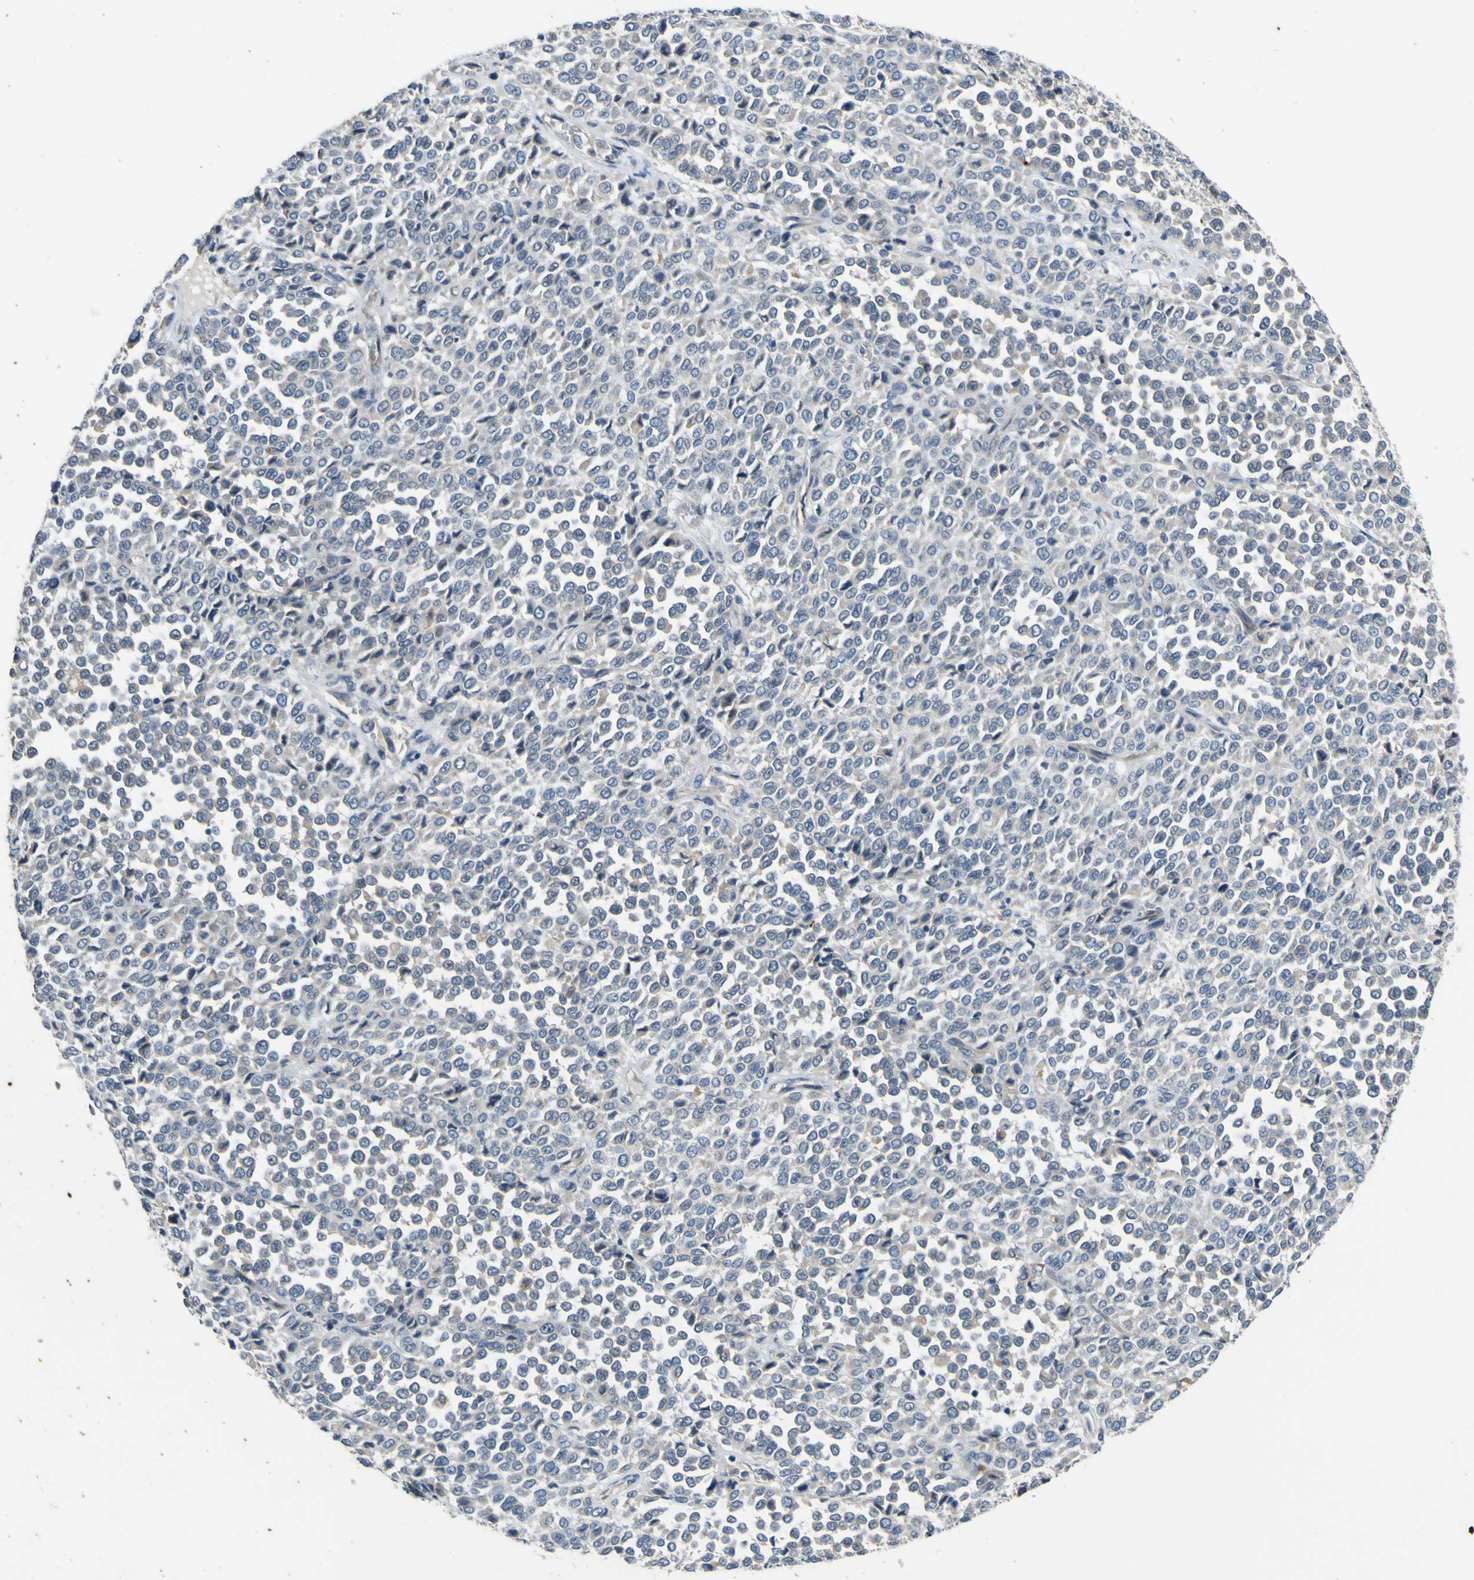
{"staining": {"intensity": "negative", "quantity": "none", "location": "none"}, "tissue": "melanoma", "cell_type": "Tumor cells", "image_type": "cancer", "snomed": [{"axis": "morphology", "description": "Malignant melanoma, Metastatic site"}, {"axis": "topography", "description": "Pancreas"}], "caption": "This is an IHC photomicrograph of human malignant melanoma (metastatic site). There is no expression in tumor cells.", "gene": "LDLR", "patient": {"sex": "female", "age": 30}}